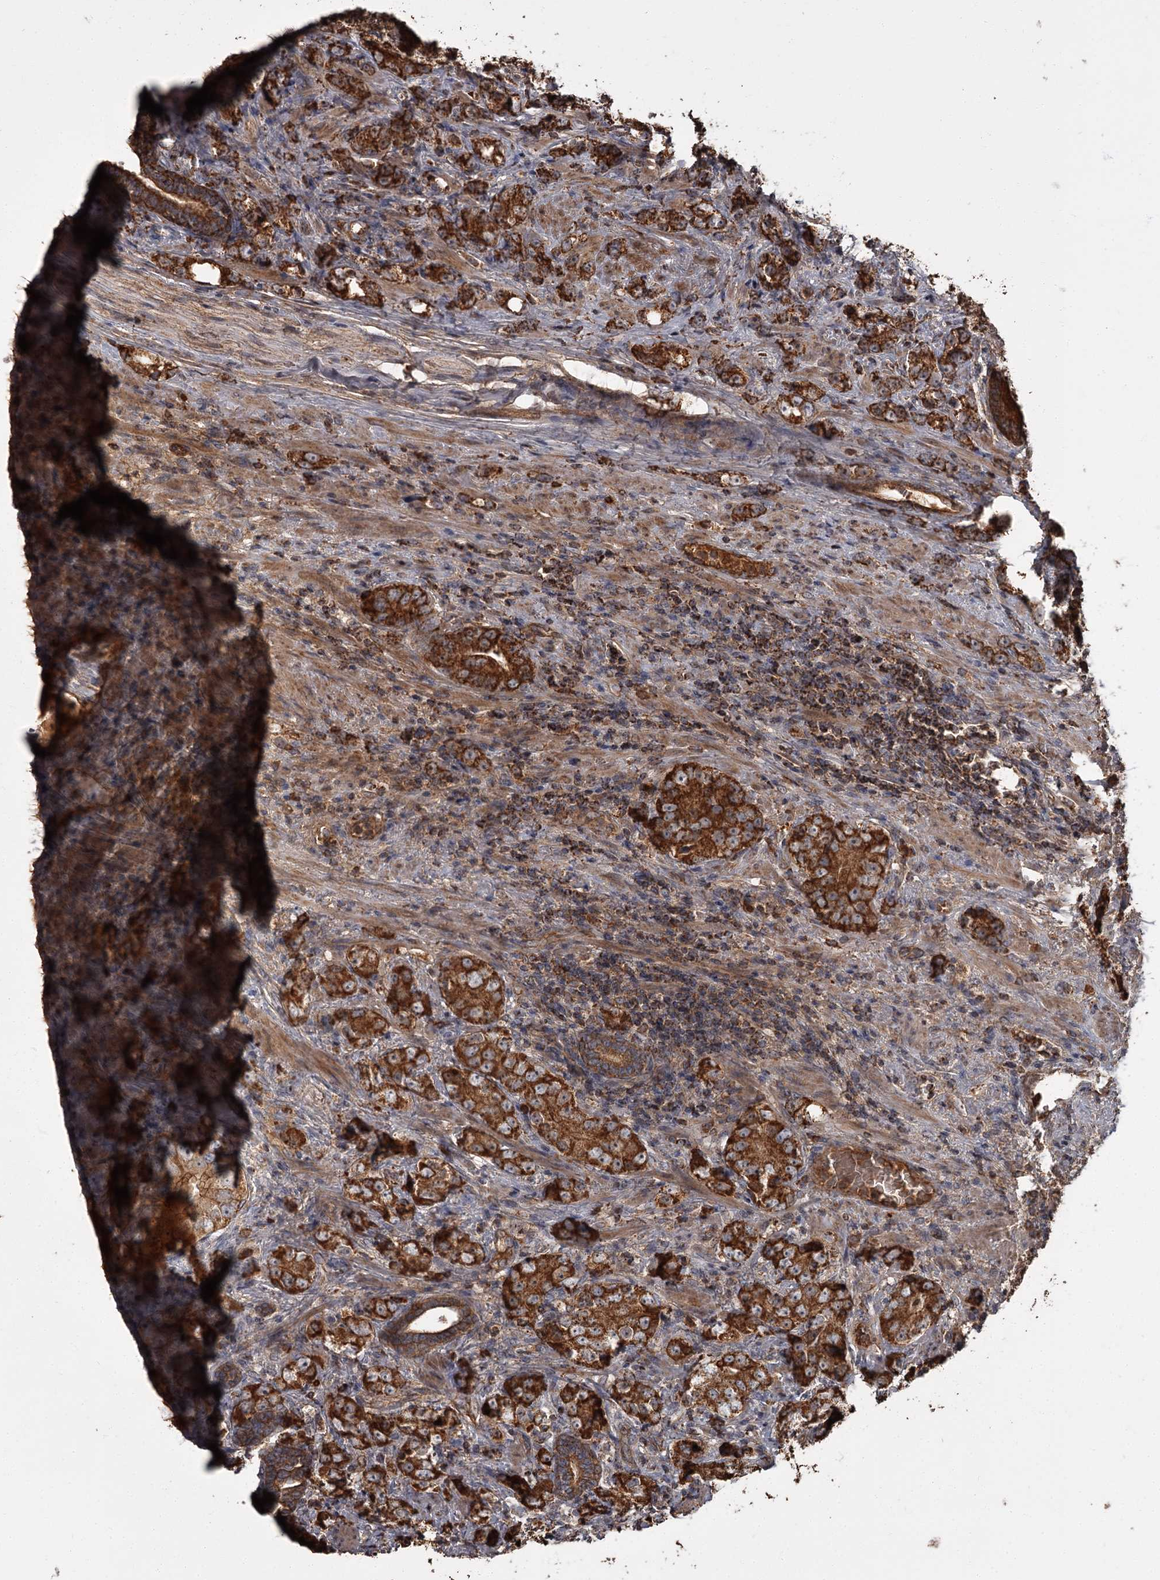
{"staining": {"intensity": "strong", "quantity": ">75%", "location": "cytoplasmic/membranous"}, "tissue": "prostate cancer", "cell_type": "Tumor cells", "image_type": "cancer", "snomed": [{"axis": "morphology", "description": "Adenocarcinoma, High grade"}, {"axis": "topography", "description": "Prostate"}], "caption": "Tumor cells demonstrate high levels of strong cytoplasmic/membranous positivity in approximately >75% of cells in prostate cancer (adenocarcinoma (high-grade)).", "gene": "THAP9", "patient": {"sex": "male", "age": 63}}